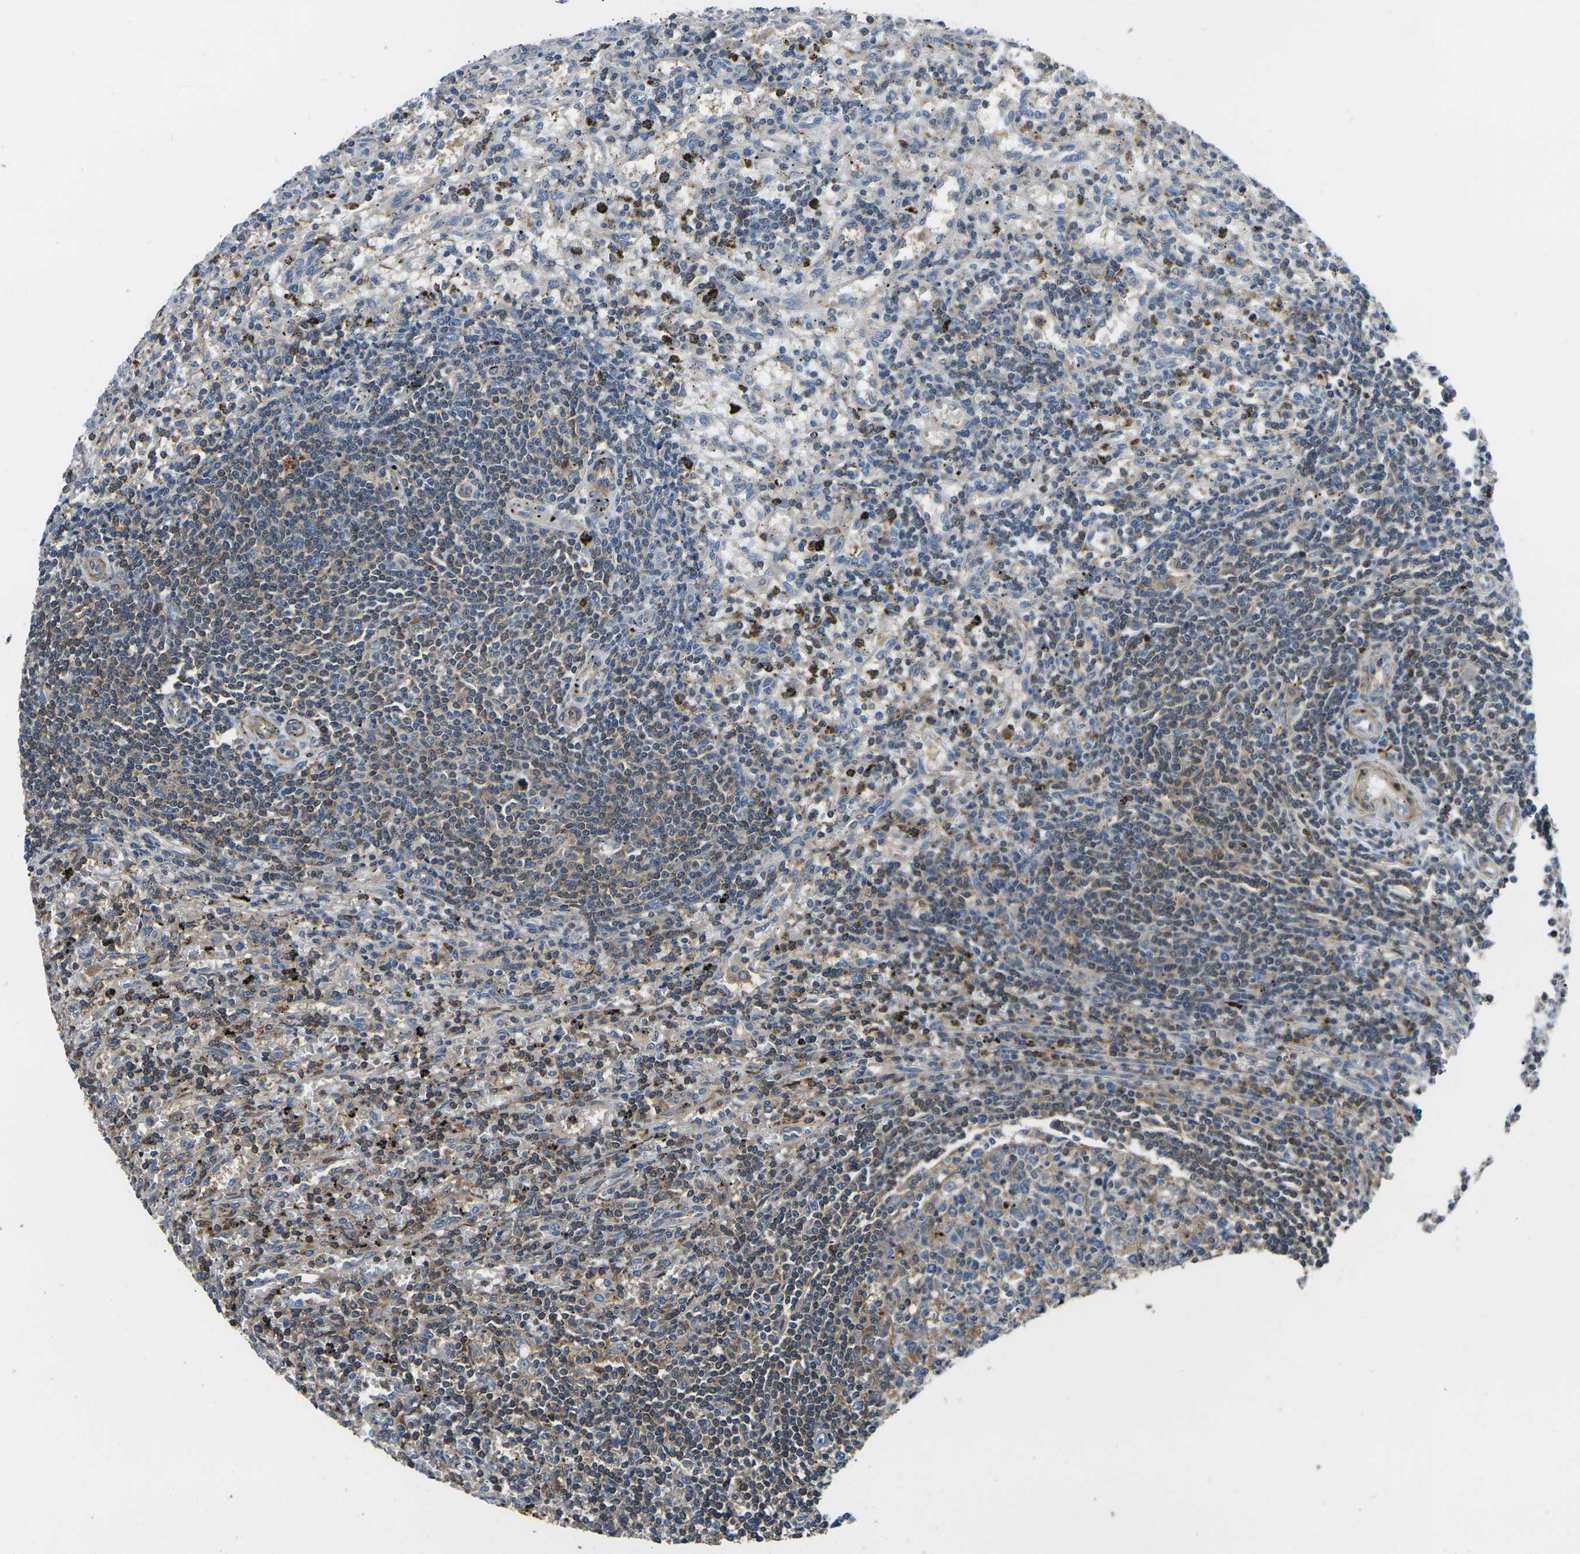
{"staining": {"intensity": "weak", "quantity": "25%-75%", "location": "cytoplasmic/membranous"}, "tissue": "lymphoma", "cell_type": "Tumor cells", "image_type": "cancer", "snomed": [{"axis": "morphology", "description": "Malignant lymphoma, non-Hodgkin's type, Low grade"}, {"axis": "topography", "description": "Spleen"}], "caption": "Malignant lymphoma, non-Hodgkin's type (low-grade) stained with a protein marker demonstrates weak staining in tumor cells.", "gene": "KCNJ15", "patient": {"sex": "male", "age": 76}}